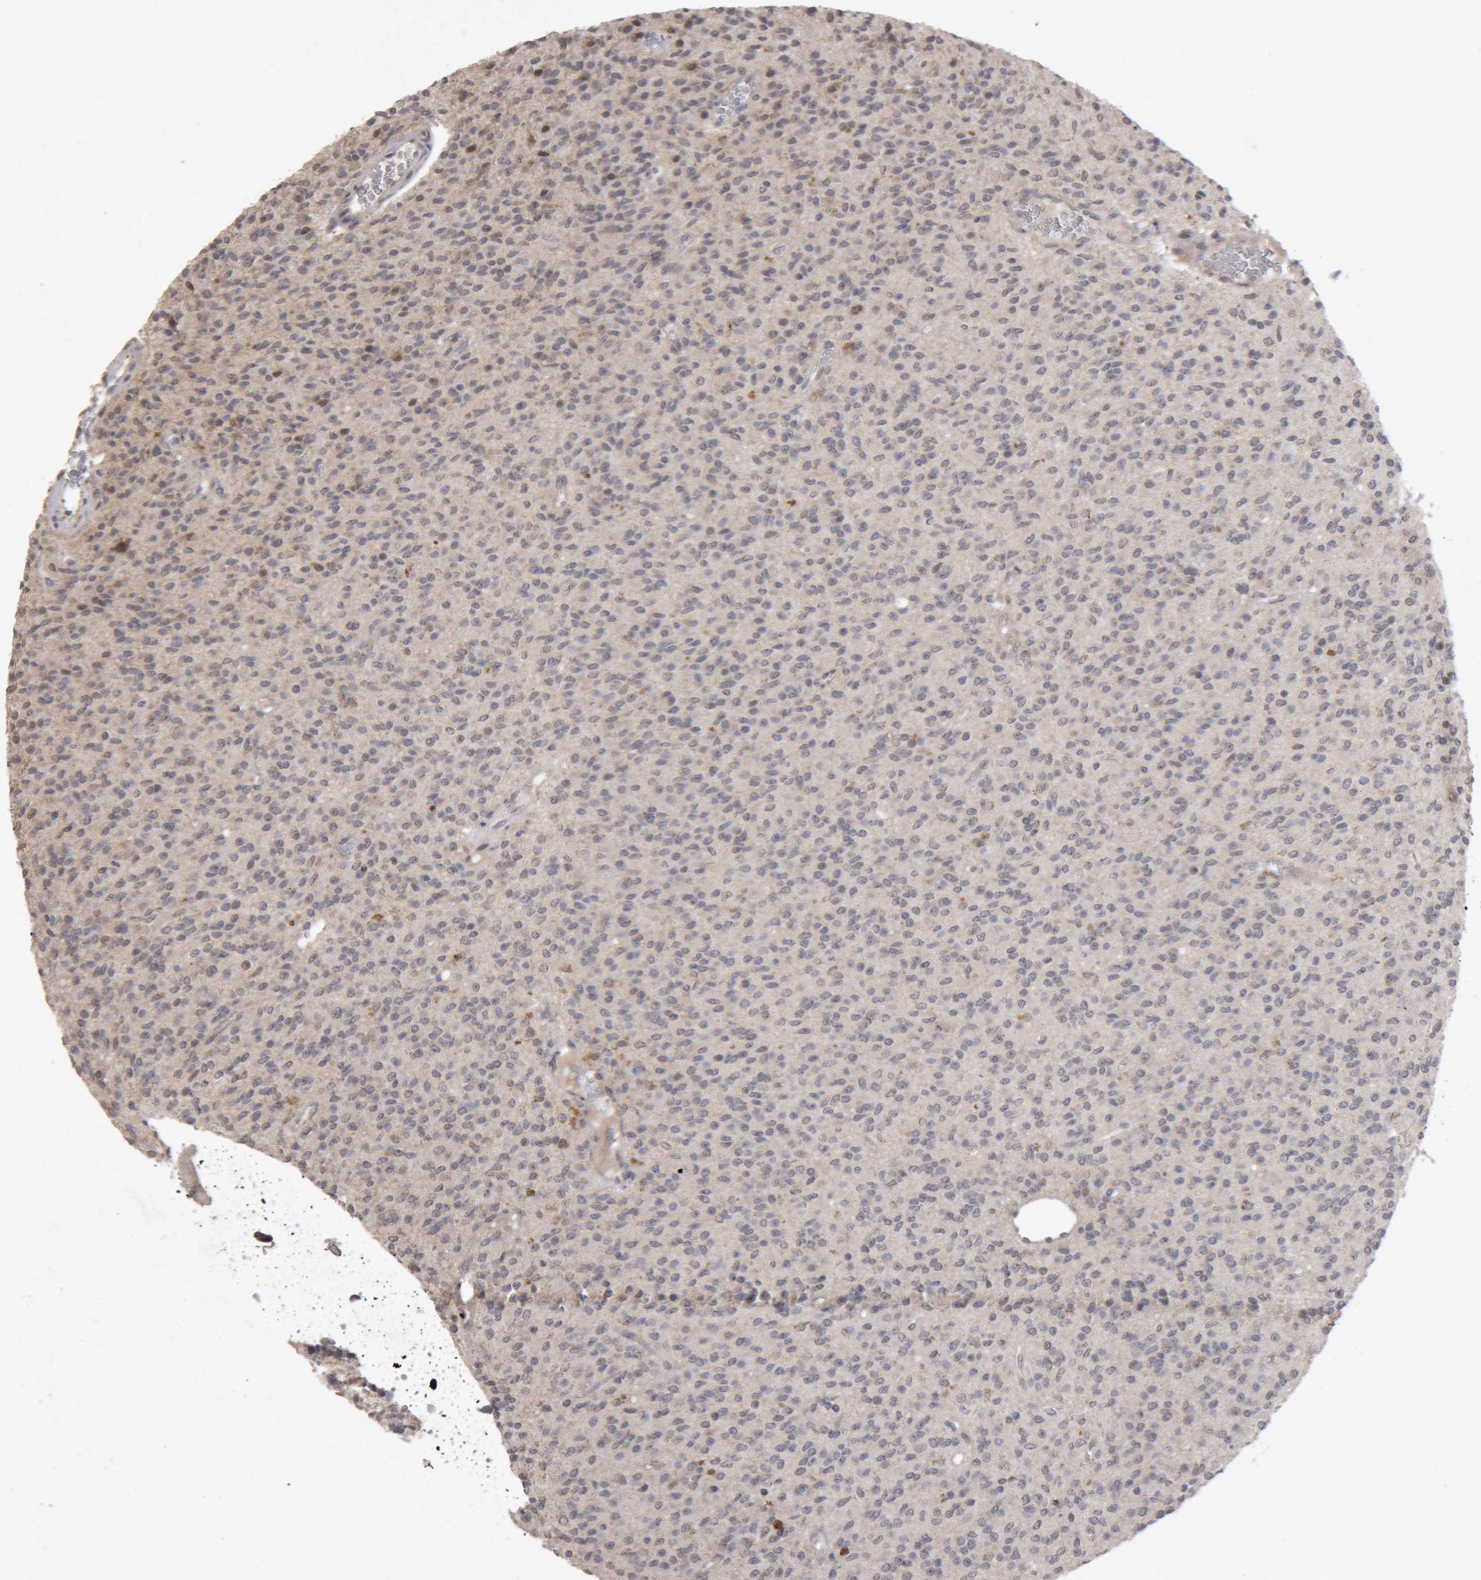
{"staining": {"intensity": "negative", "quantity": "none", "location": "none"}, "tissue": "glioma", "cell_type": "Tumor cells", "image_type": "cancer", "snomed": [{"axis": "morphology", "description": "Glioma, malignant, High grade"}, {"axis": "topography", "description": "Brain"}], "caption": "High power microscopy image of an IHC image of glioma, revealing no significant staining in tumor cells. Nuclei are stained in blue.", "gene": "MEP1A", "patient": {"sex": "male", "age": 34}}